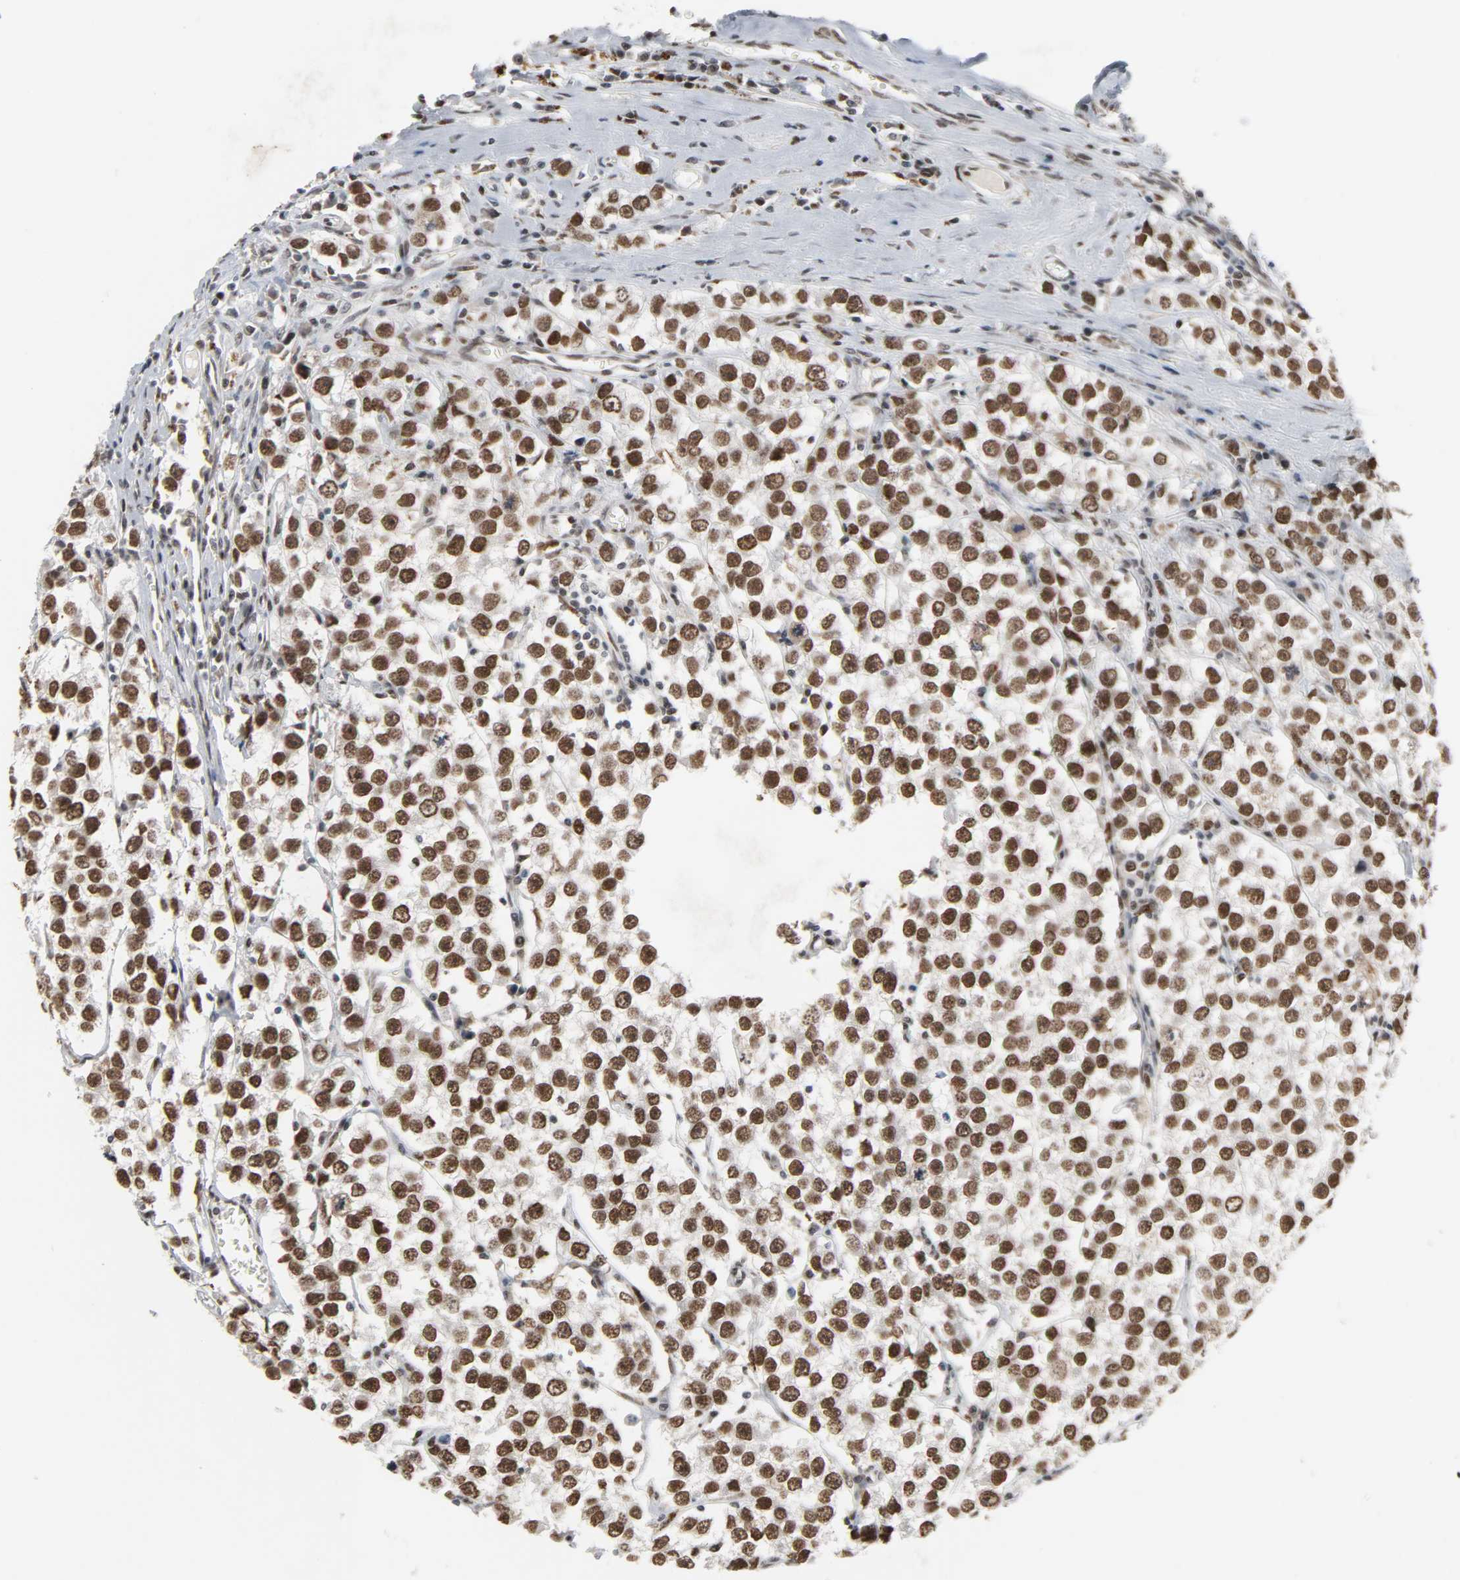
{"staining": {"intensity": "strong", "quantity": ">75%", "location": "nuclear"}, "tissue": "testis cancer", "cell_type": "Tumor cells", "image_type": "cancer", "snomed": [{"axis": "morphology", "description": "Seminoma, NOS"}, {"axis": "morphology", "description": "Carcinoma, Embryonal, NOS"}, {"axis": "topography", "description": "Testis"}], "caption": "A high-resolution micrograph shows immunohistochemistry (IHC) staining of testis cancer (embryonal carcinoma), which reveals strong nuclear staining in approximately >75% of tumor cells.", "gene": "DAZAP1", "patient": {"sex": "male", "age": 52}}